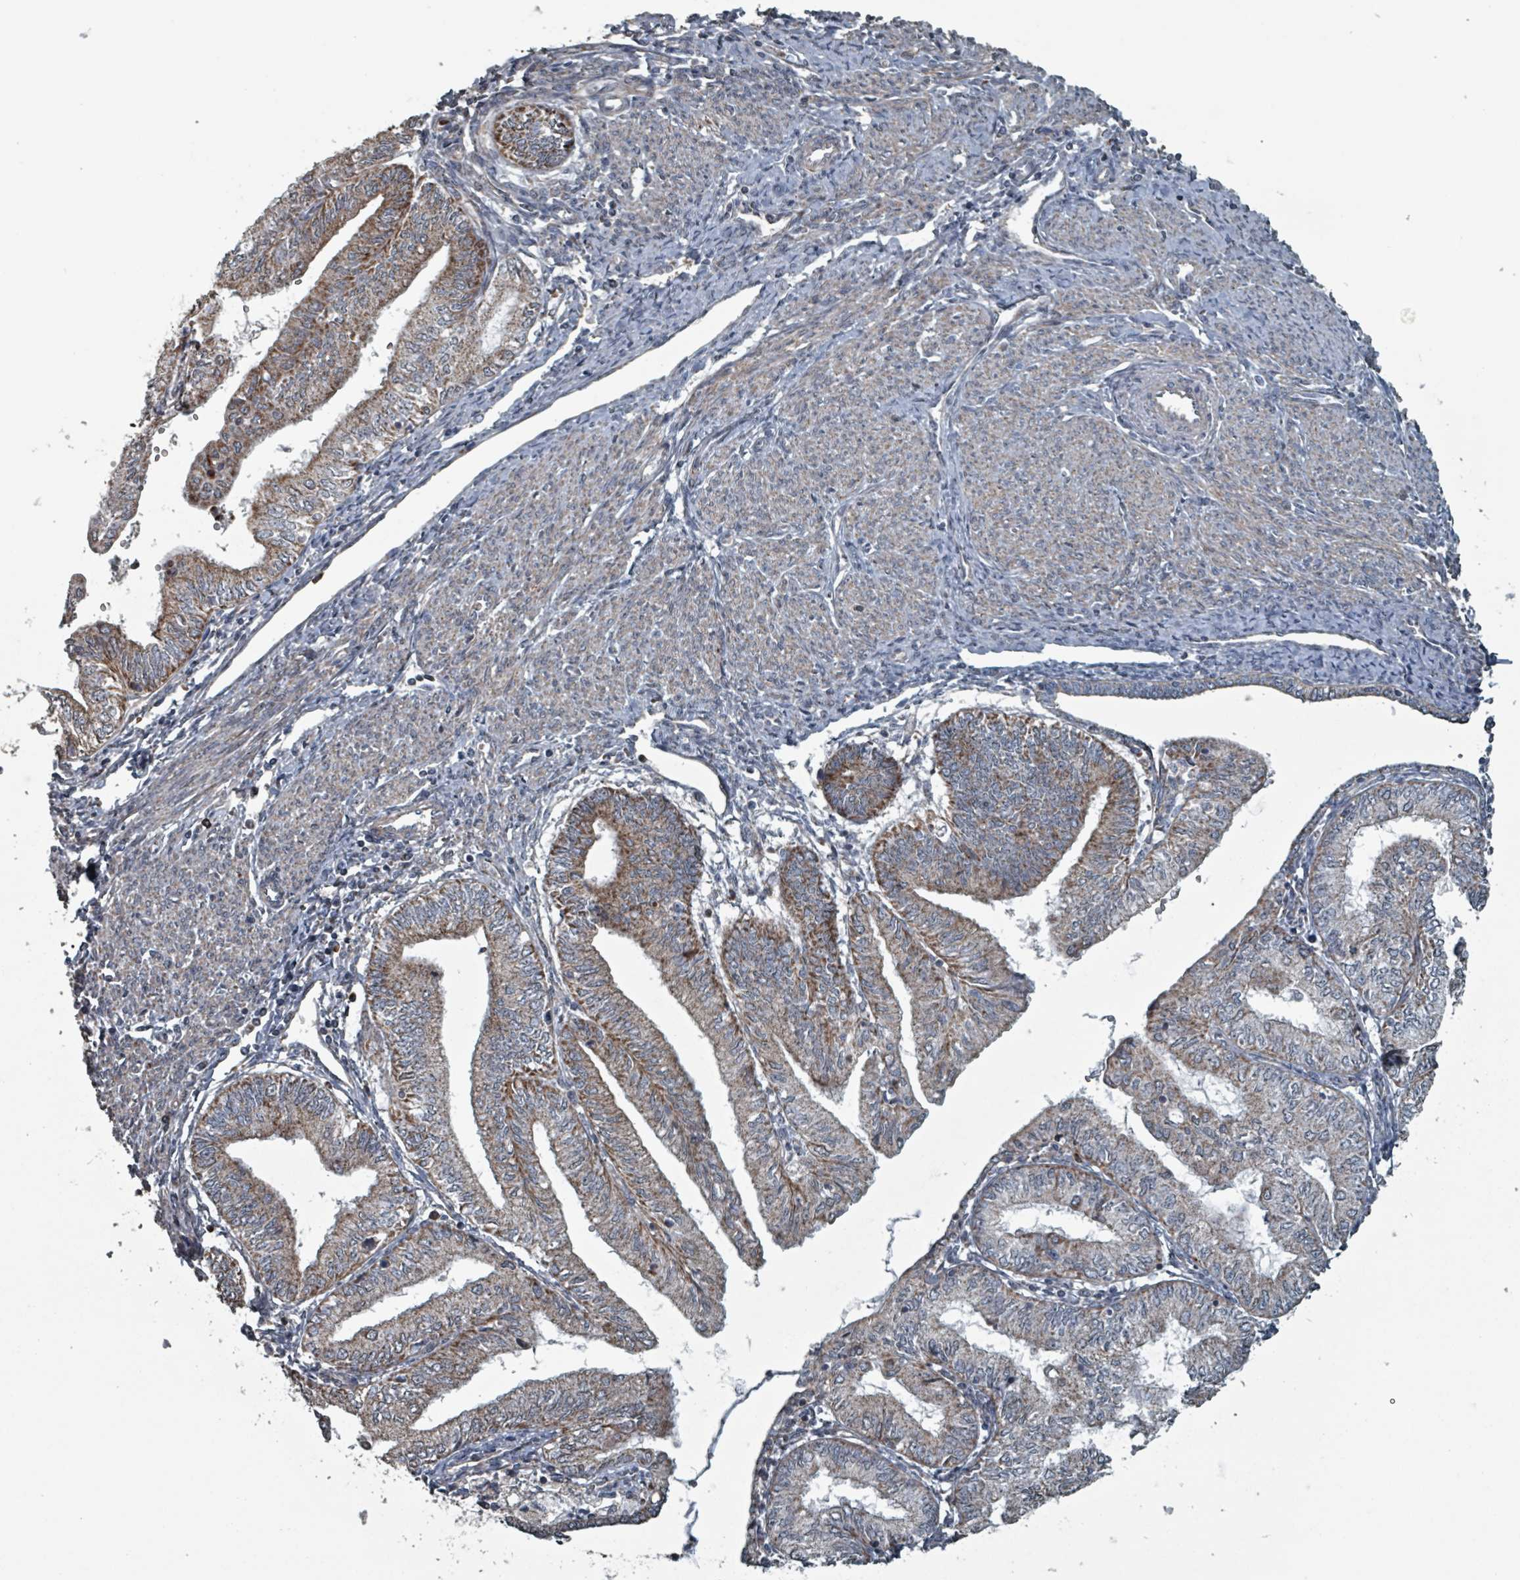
{"staining": {"intensity": "moderate", "quantity": ">75%", "location": "cytoplasmic/membranous"}, "tissue": "endometrial cancer", "cell_type": "Tumor cells", "image_type": "cancer", "snomed": [{"axis": "morphology", "description": "Adenocarcinoma, NOS"}, {"axis": "topography", "description": "Endometrium"}], "caption": "A histopathology image of human endometrial adenocarcinoma stained for a protein exhibits moderate cytoplasmic/membranous brown staining in tumor cells. (IHC, brightfield microscopy, high magnification).", "gene": "MRPL4", "patient": {"sex": "female", "age": 66}}